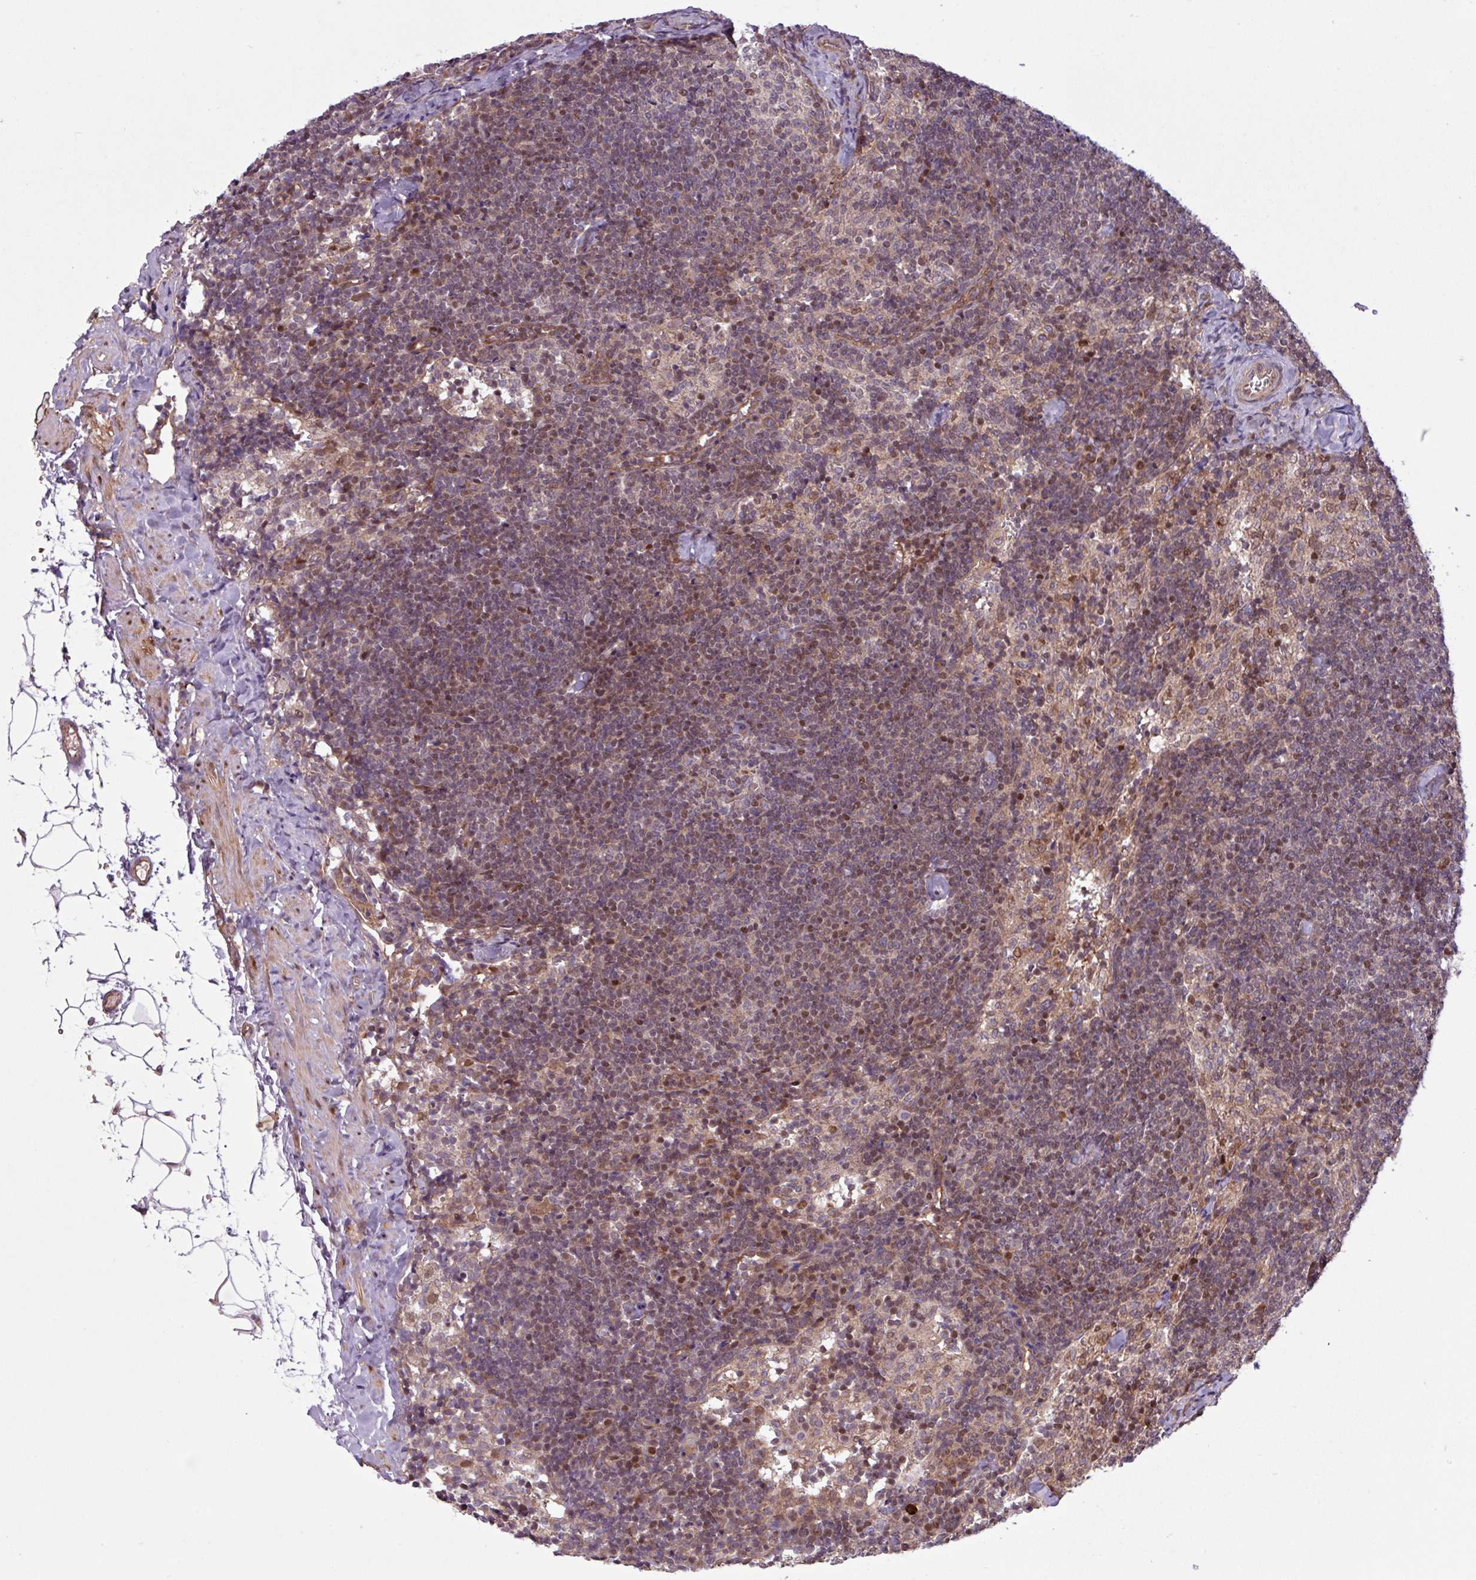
{"staining": {"intensity": "weak", "quantity": "<25%", "location": "nuclear"}, "tissue": "lymph node", "cell_type": "Germinal center cells", "image_type": "normal", "snomed": [{"axis": "morphology", "description": "Normal tissue, NOS"}, {"axis": "topography", "description": "Lymph node"}], "caption": "Human lymph node stained for a protein using immunohistochemistry (IHC) shows no staining in germinal center cells.", "gene": "PDPR", "patient": {"sex": "female", "age": 52}}